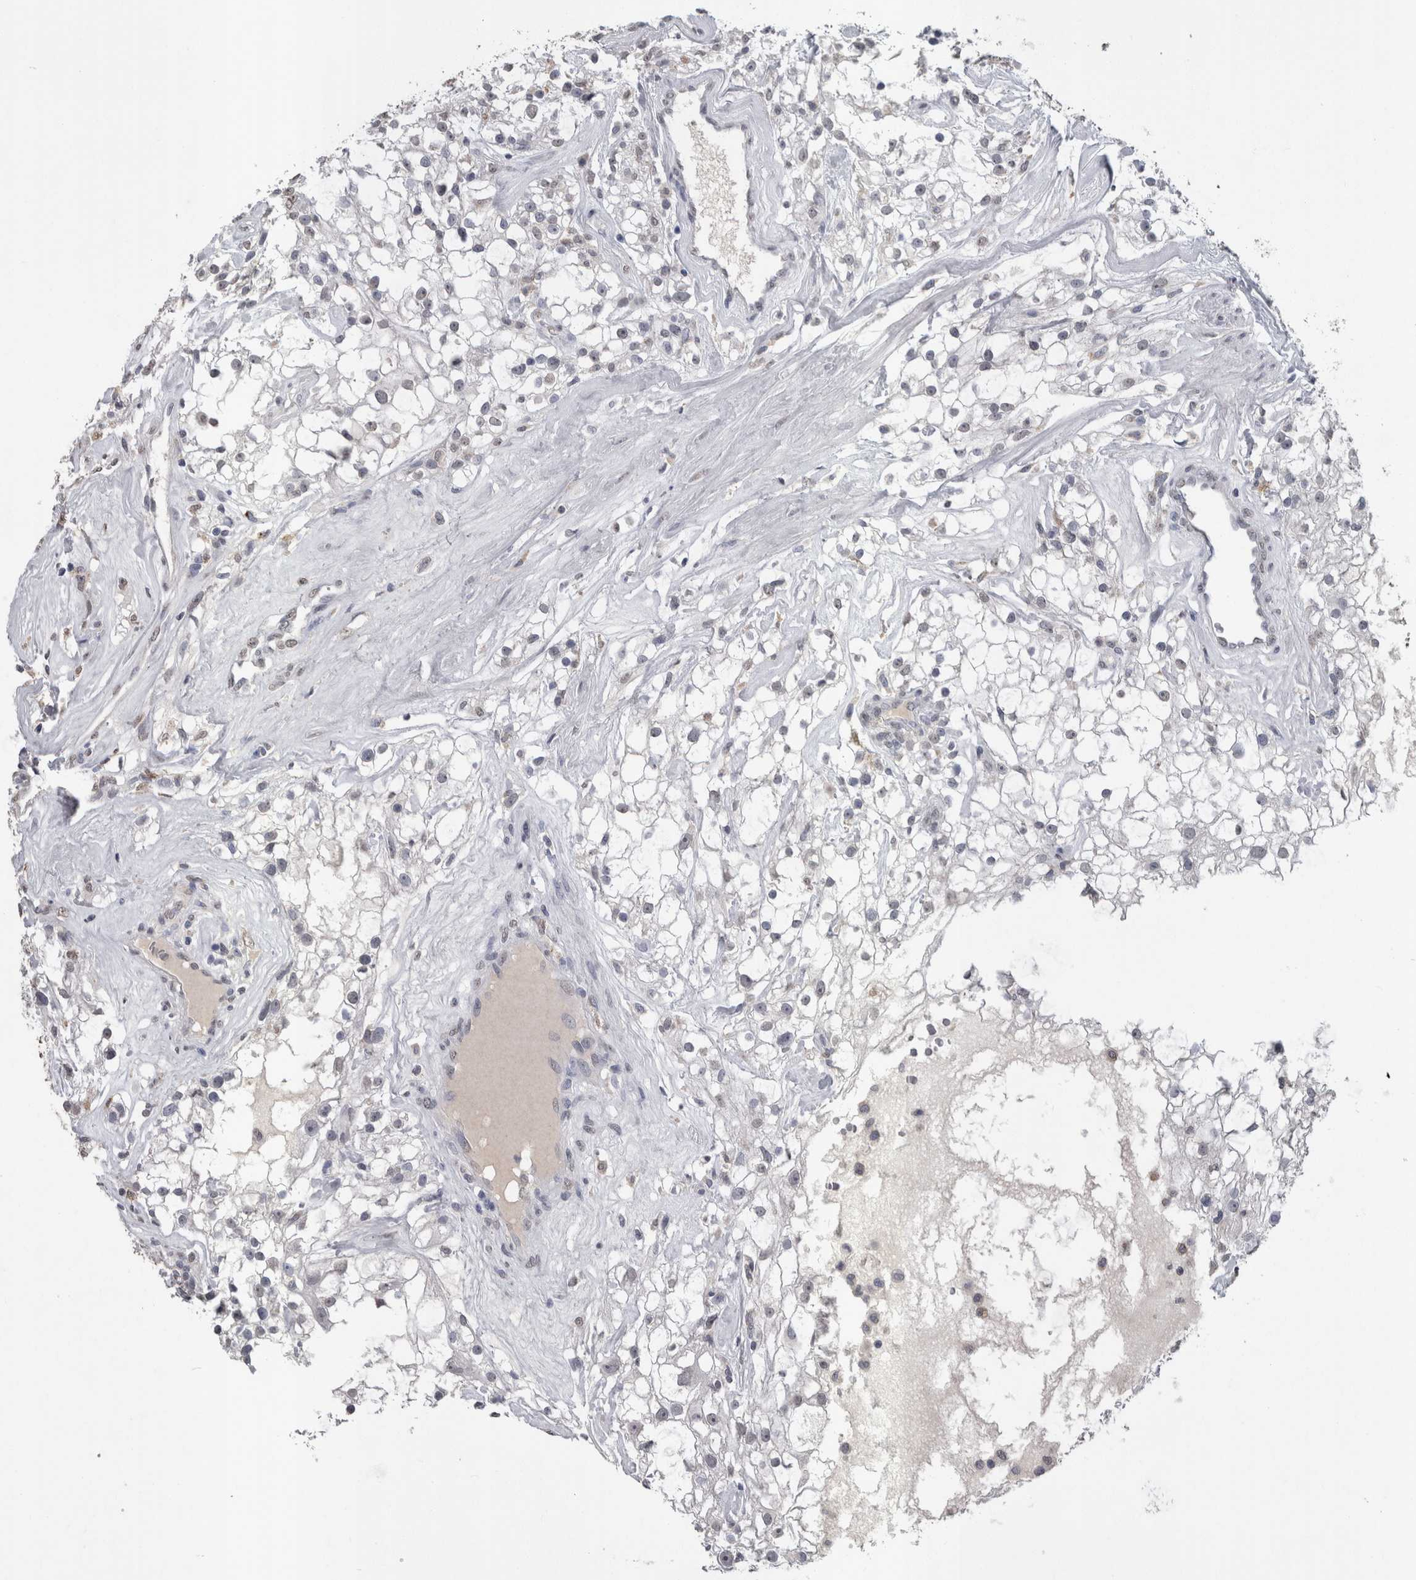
{"staining": {"intensity": "weak", "quantity": "<25%", "location": "nuclear"}, "tissue": "renal cancer", "cell_type": "Tumor cells", "image_type": "cancer", "snomed": [{"axis": "morphology", "description": "Adenocarcinoma, NOS"}, {"axis": "topography", "description": "Kidney"}], "caption": "Tumor cells are negative for protein expression in human renal cancer (adenocarcinoma).", "gene": "PAX5", "patient": {"sex": "female", "age": 60}}